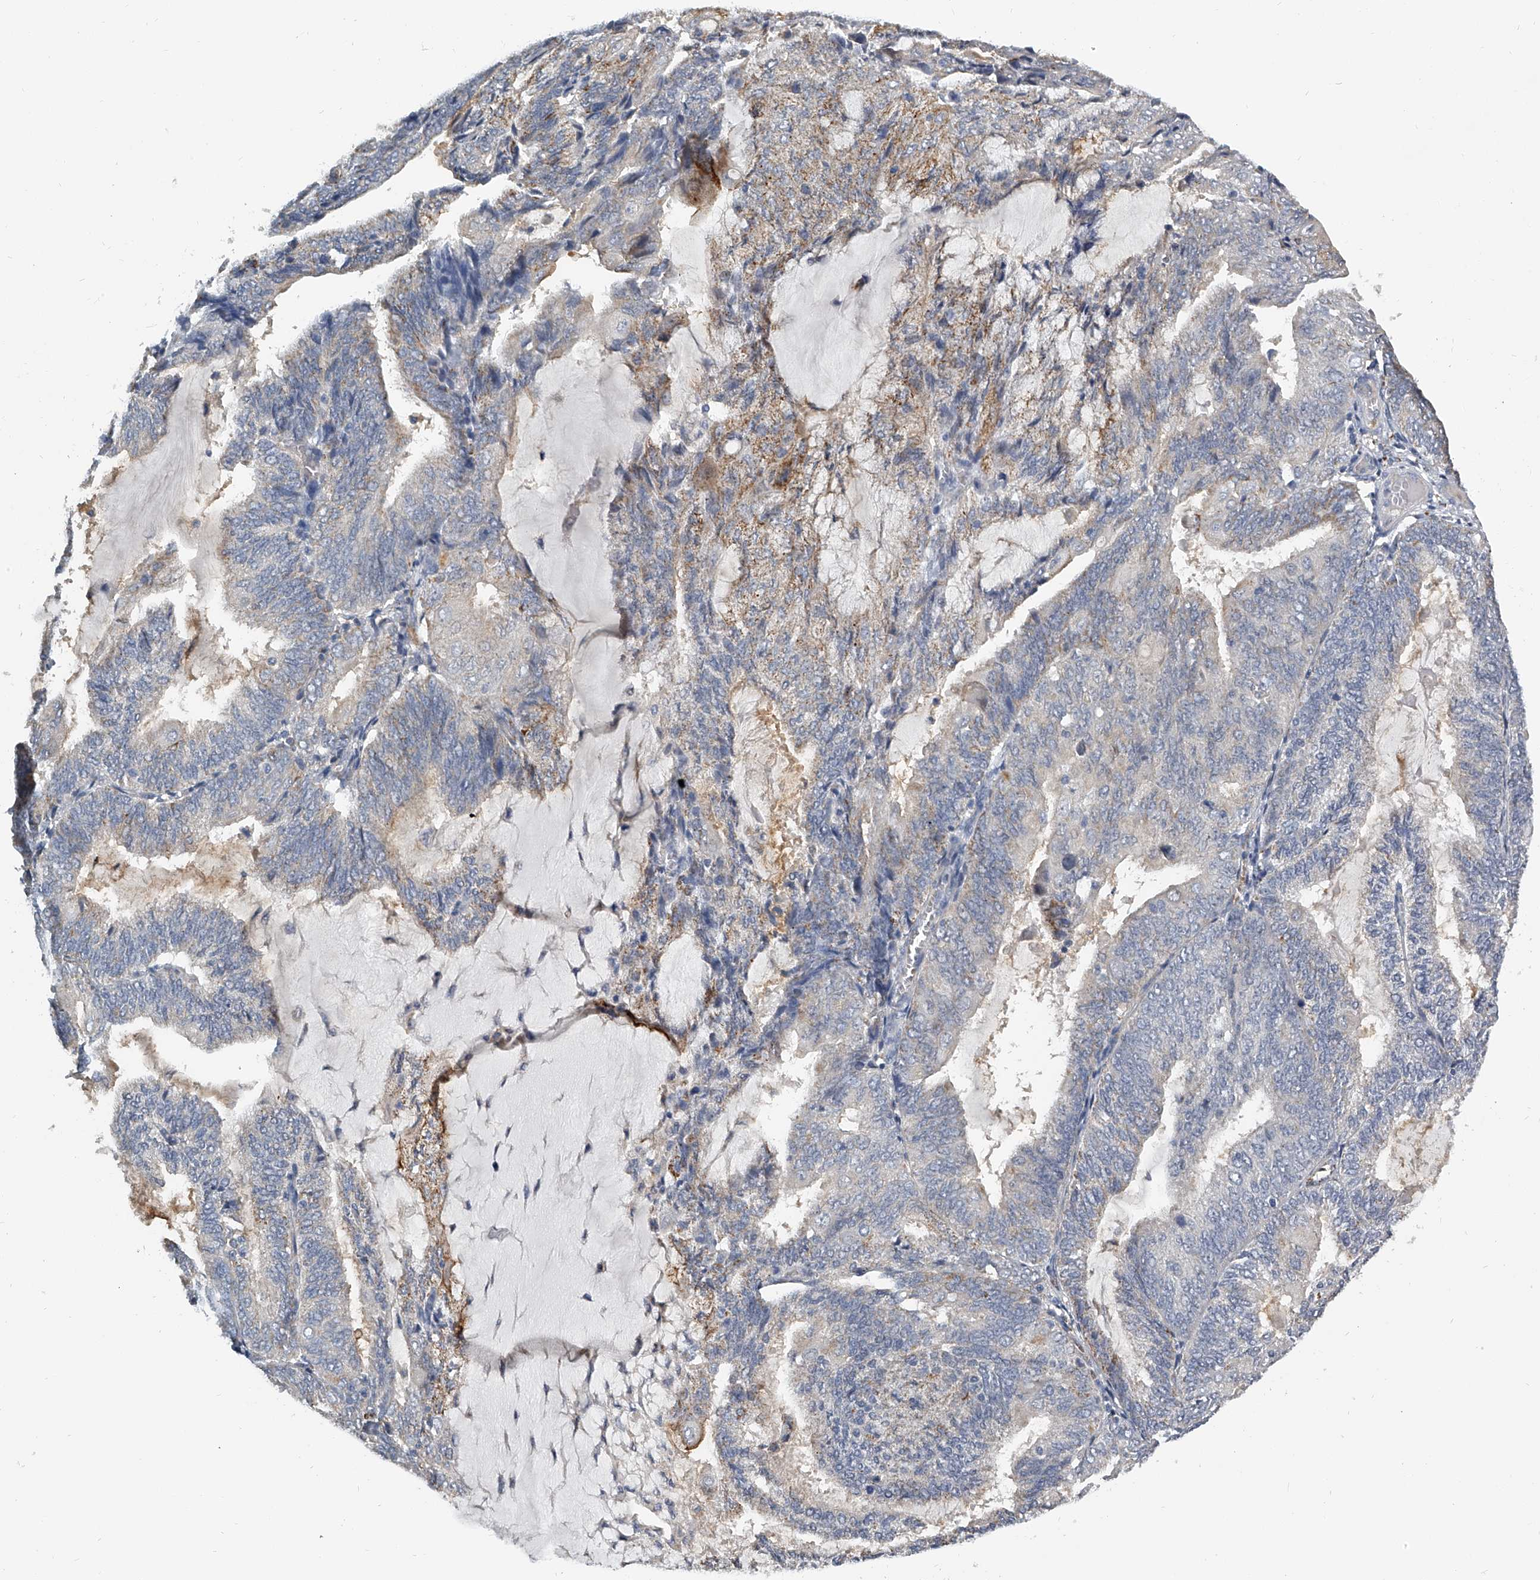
{"staining": {"intensity": "weak", "quantity": "<25%", "location": "cytoplasmic/membranous"}, "tissue": "endometrial cancer", "cell_type": "Tumor cells", "image_type": "cancer", "snomed": [{"axis": "morphology", "description": "Adenocarcinoma, NOS"}, {"axis": "topography", "description": "Endometrium"}], "caption": "Endometrial cancer stained for a protein using IHC demonstrates no expression tumor cells.", "gene": "KLHL7", "patient": {"sex": "female", "age": 81}}